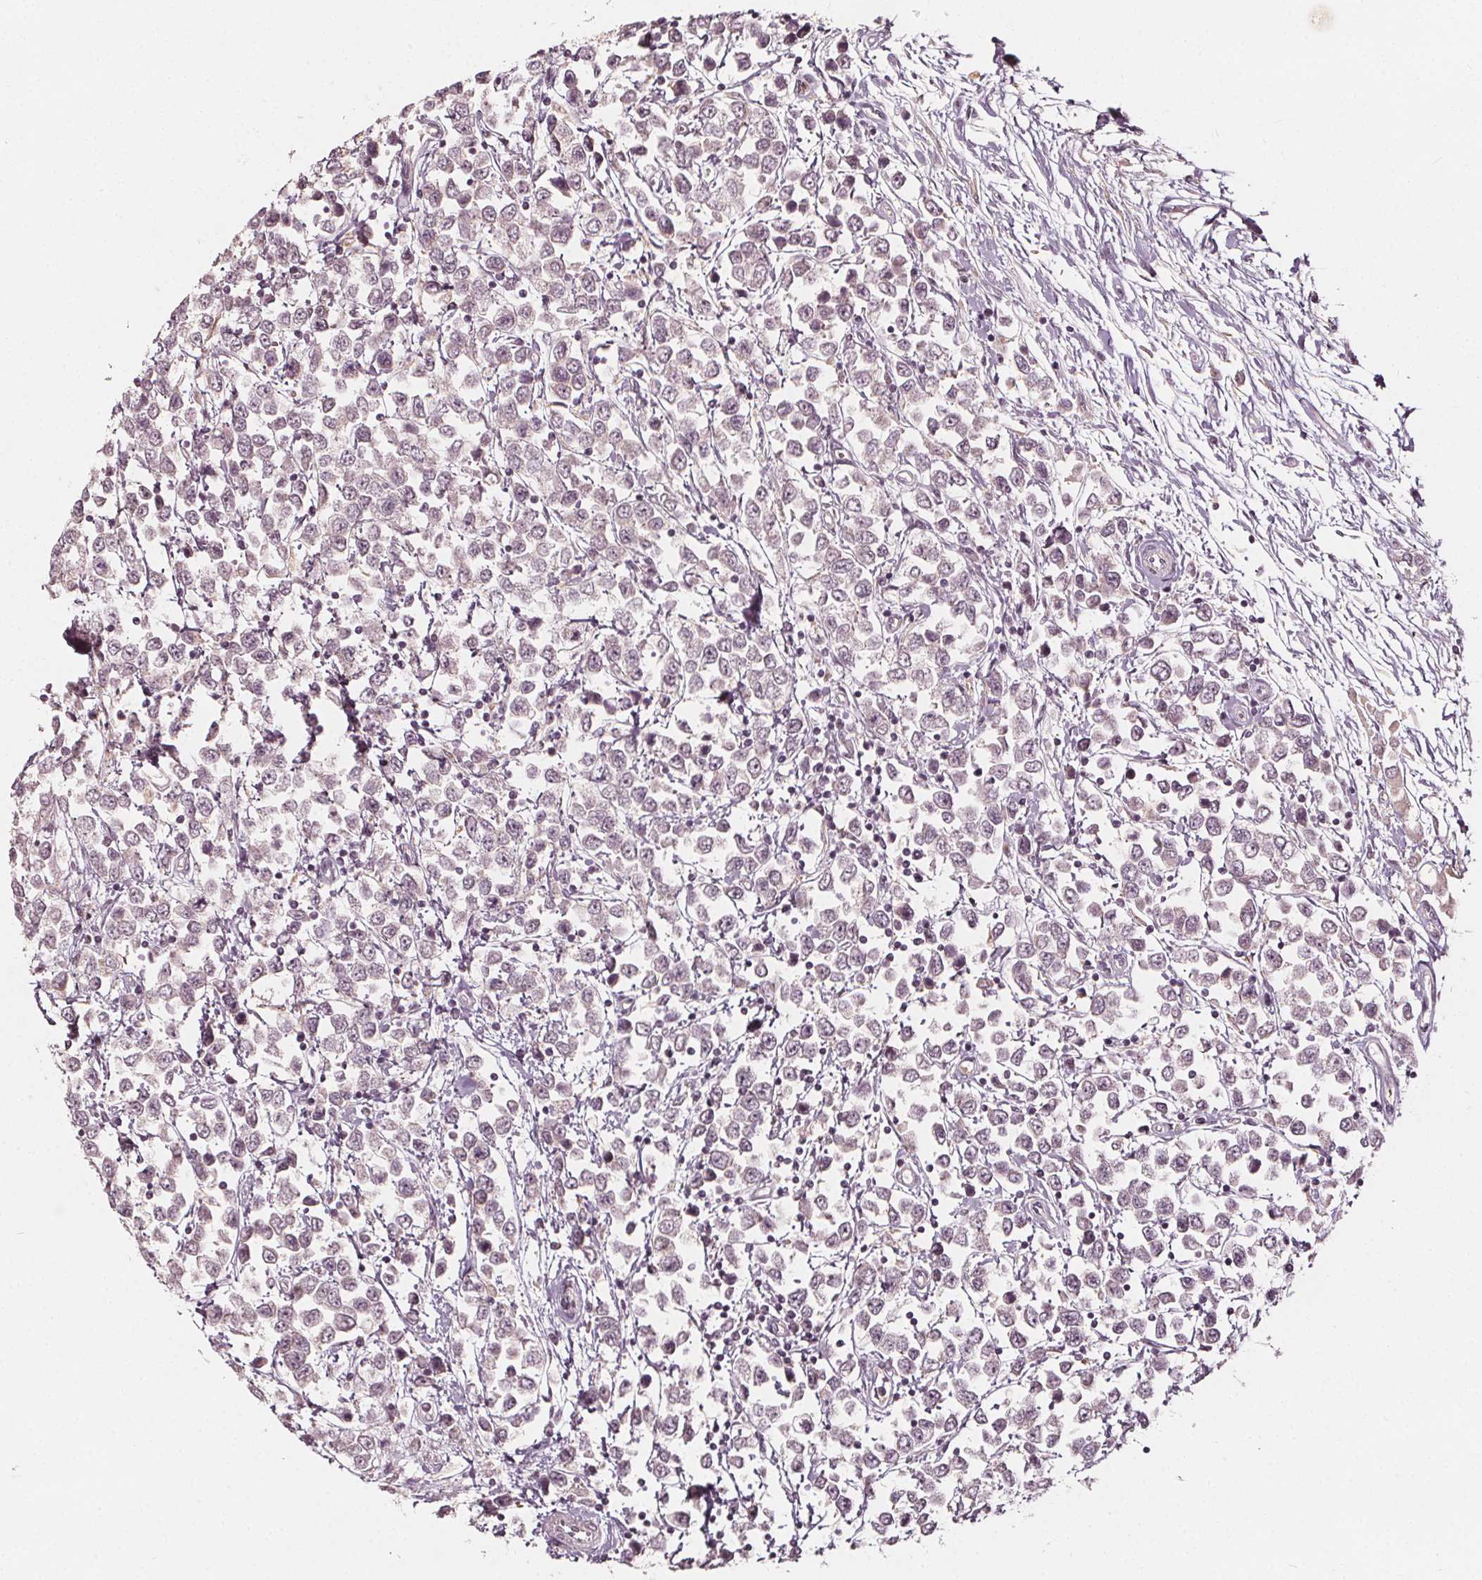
{"staining": {"intensity": "weak", "quantity": "<25%", "location": "nuclear"}, "tissue": "testis cancer", "cell_type": "Tumor cells", "image_type": "cancer", "snomed": [{"axis": "morphology", "description": "Seminoma, NOS"}, {"axis": "topography", "description": "Testis"}], "caption": "Immunohistochemistry micrograph of human testis cancer stained for a protein (brown), which displays no staining in tumor cells.", "gene": "NPC1L1", "patient": {"sex": "male", "age": 34}}